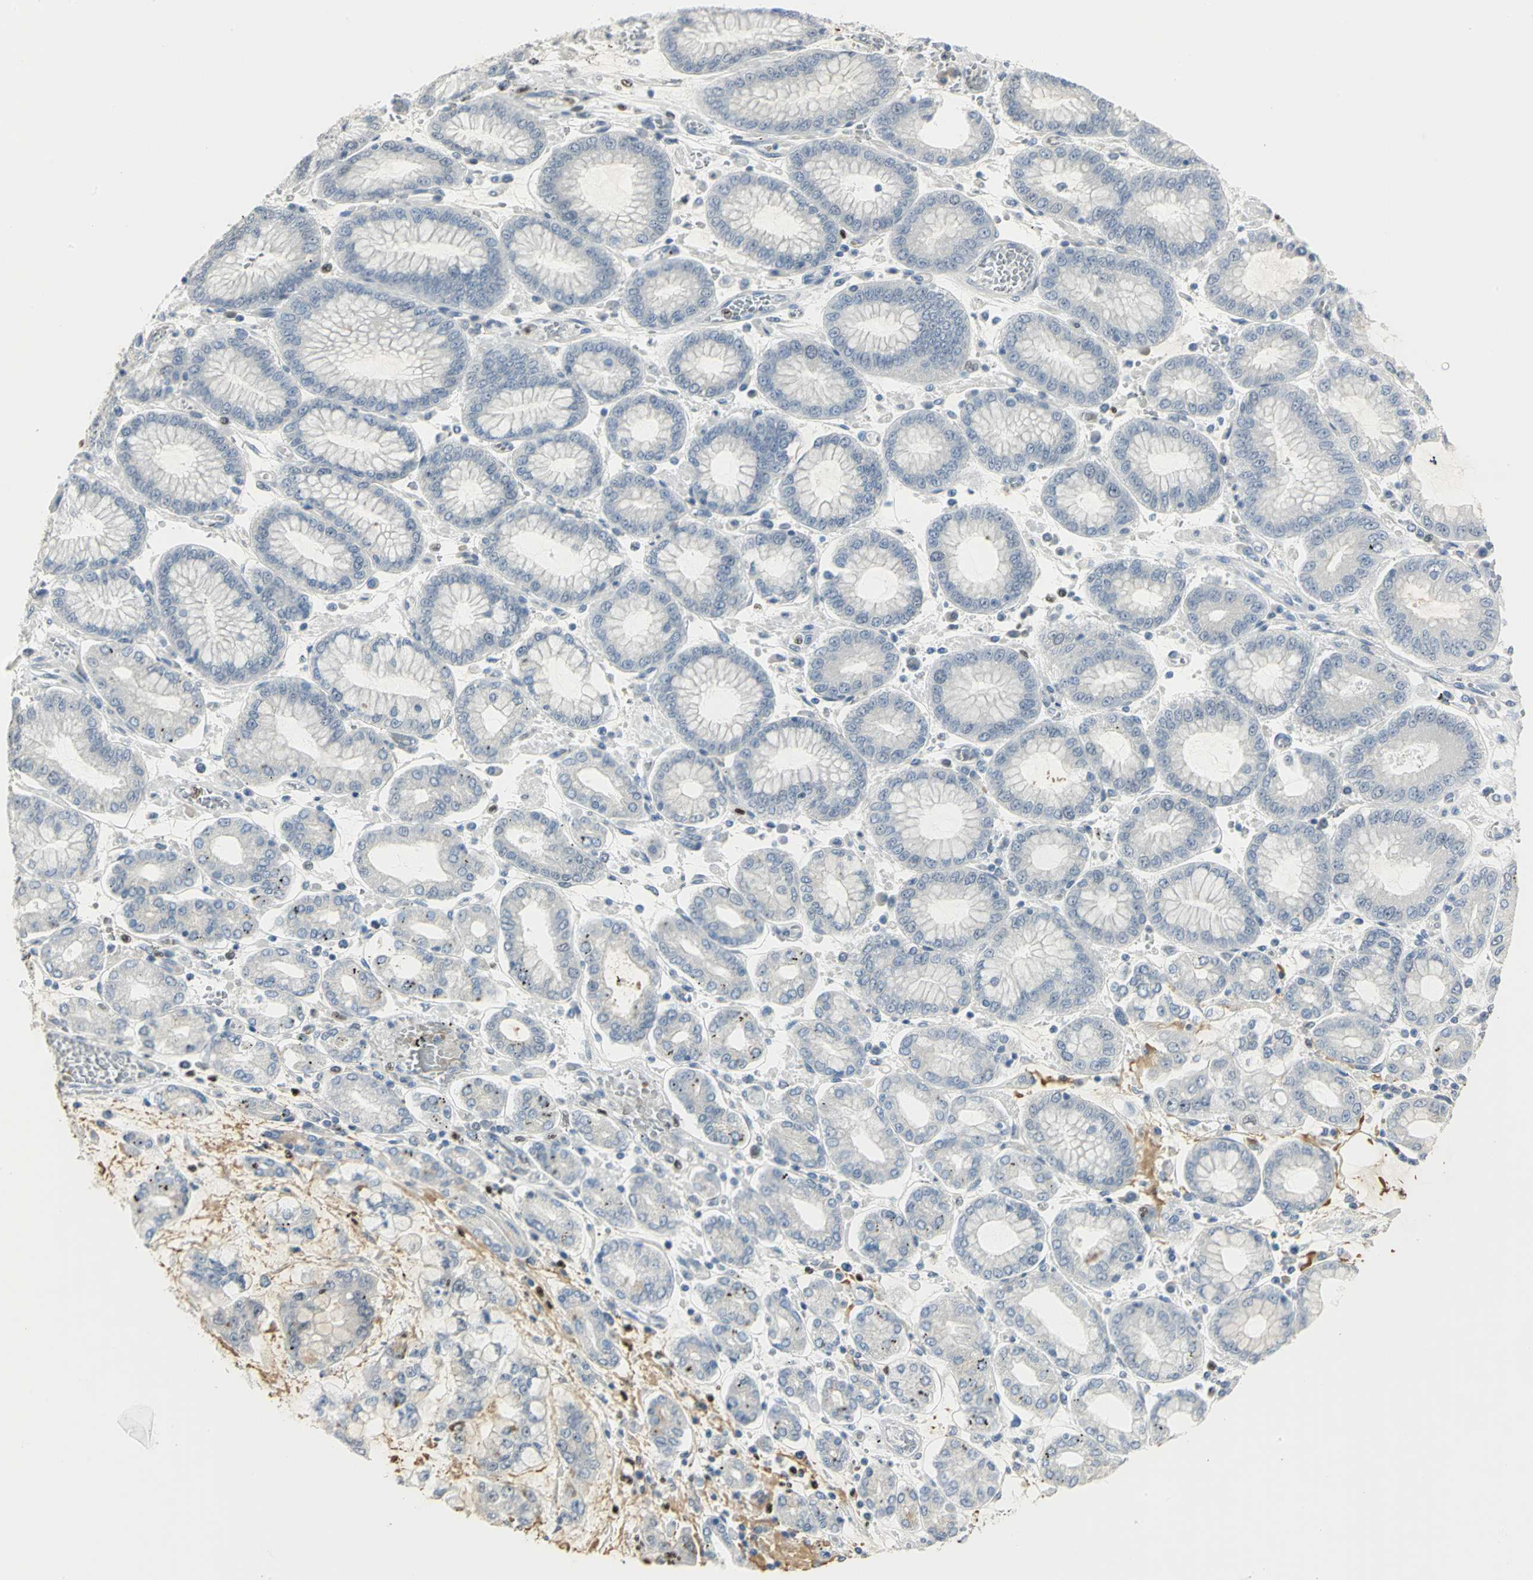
{"staining": {"intensity": "negative", "quantity": "none", "location": "none"}, "tissue": "stomach cancer", "cell_type": "Tumor cells", "image_type": "cancer", "snomed": [{"axis": "morphology", "description": "Normal tissue, NOS"}, {"axis": "morphology", "description": "Adenocarcinoma, NOS"}, {"axis": "topography", "description": "Stomach, upper"}, {"axis": "topography", "description": "Stomach"}], "caption": "IHC micrograph of neoplastic tissue: human stomach cancer (adenocarcinoma) stained with DAB demonstrates no significant protein expression in tumor cells.", "gene": "BCL6", "patient": {"sex": "male", "age": 76}}